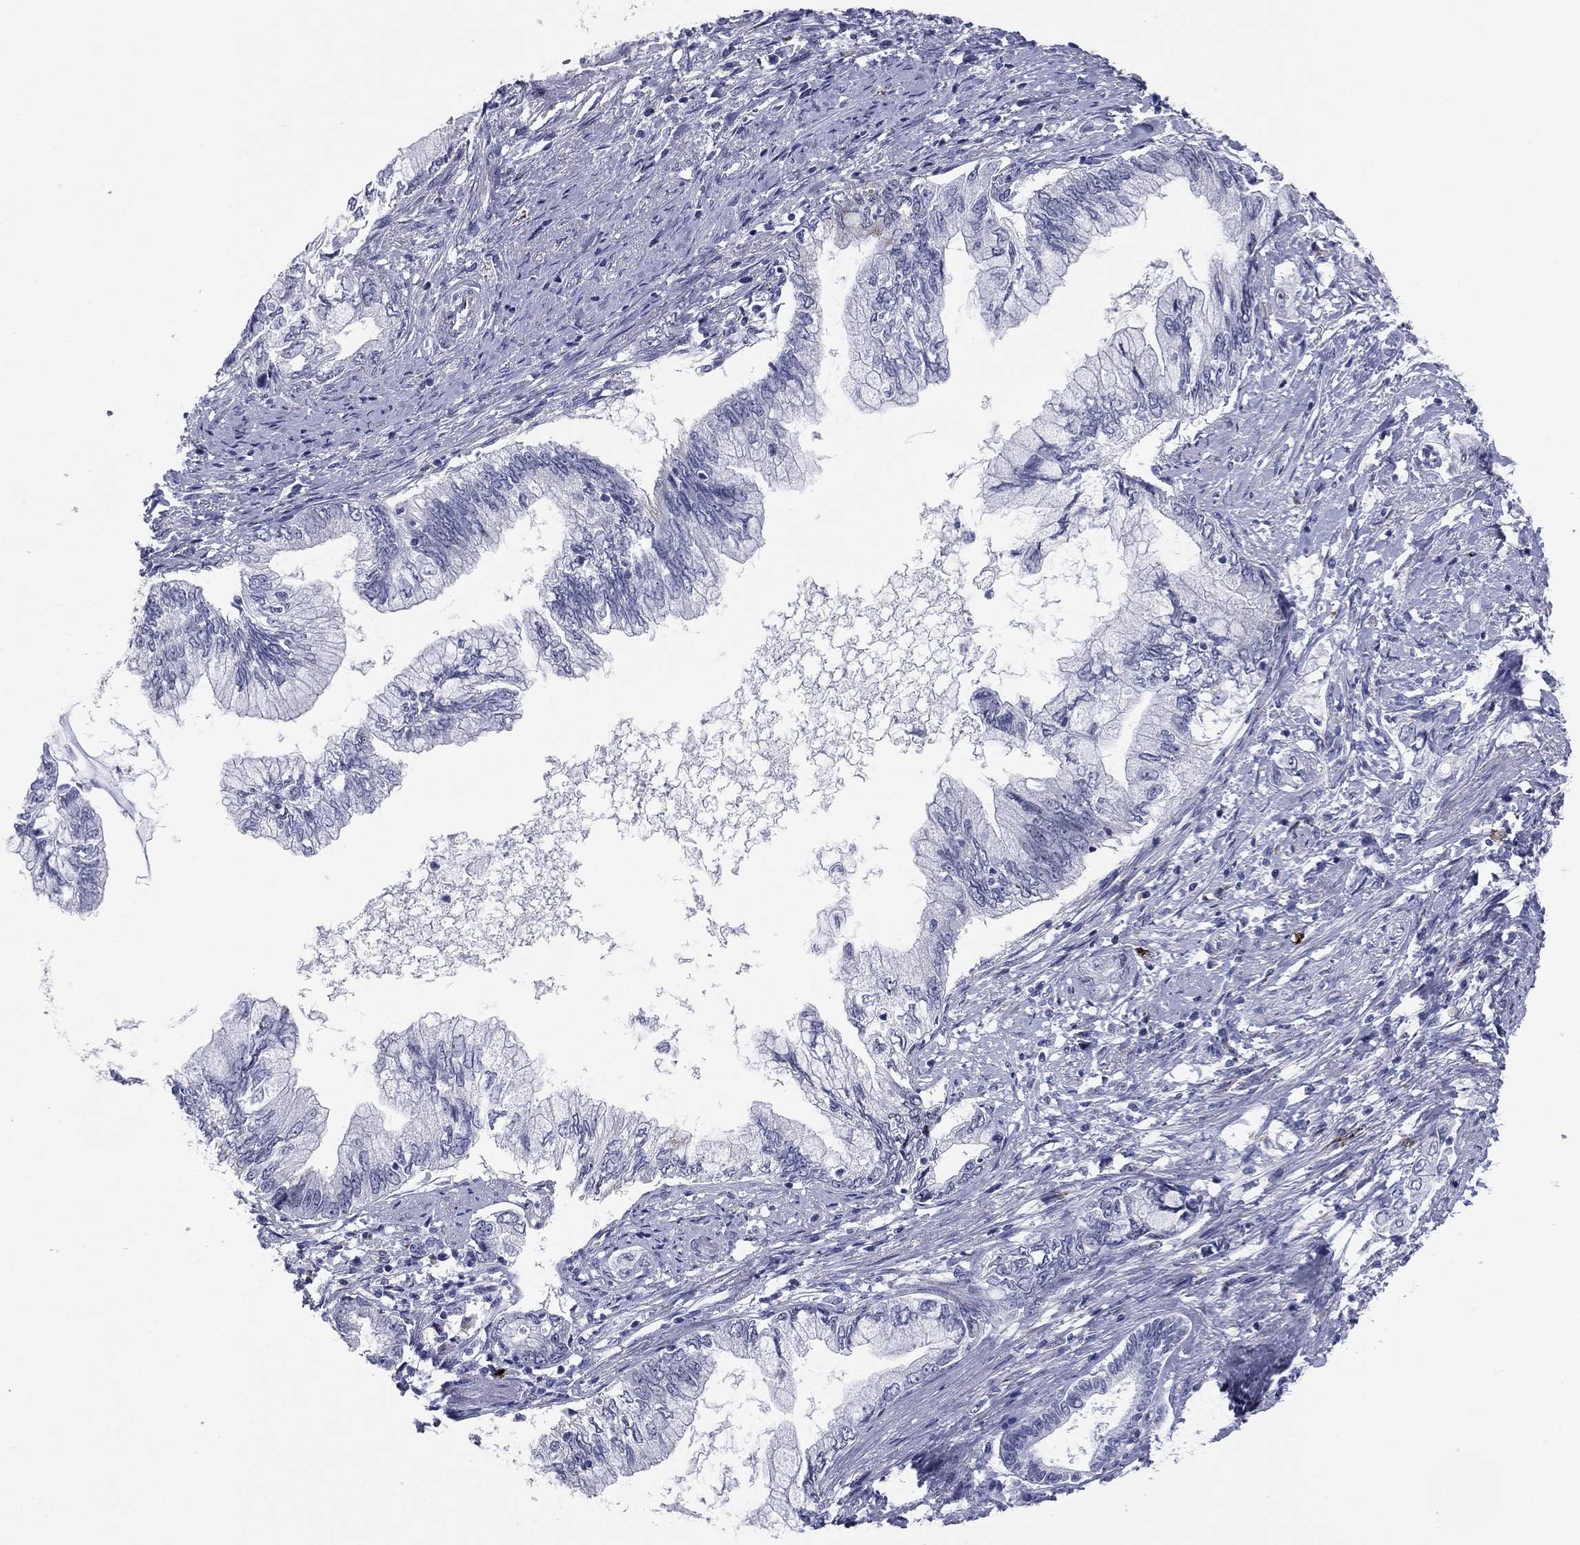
{"staining": {"intensity": "negative", "quantity": "none", "location": "none"}, "tissue": "pancreatic cancer", "cell_type": "Tumor cells", "image_type": "cancer", "snomed": [{"axis": "morphology", "description": "Adenocarcinoma, NOS"}, {"axis": "topography", "description": "Pancreas"}], "caption": "This is an IHC photomicrograph of human pancreatic cancer. There is no staining in tumor cells.", "gene": "HLA-DOA", "patient": {"sex": "female", "age": 73}}